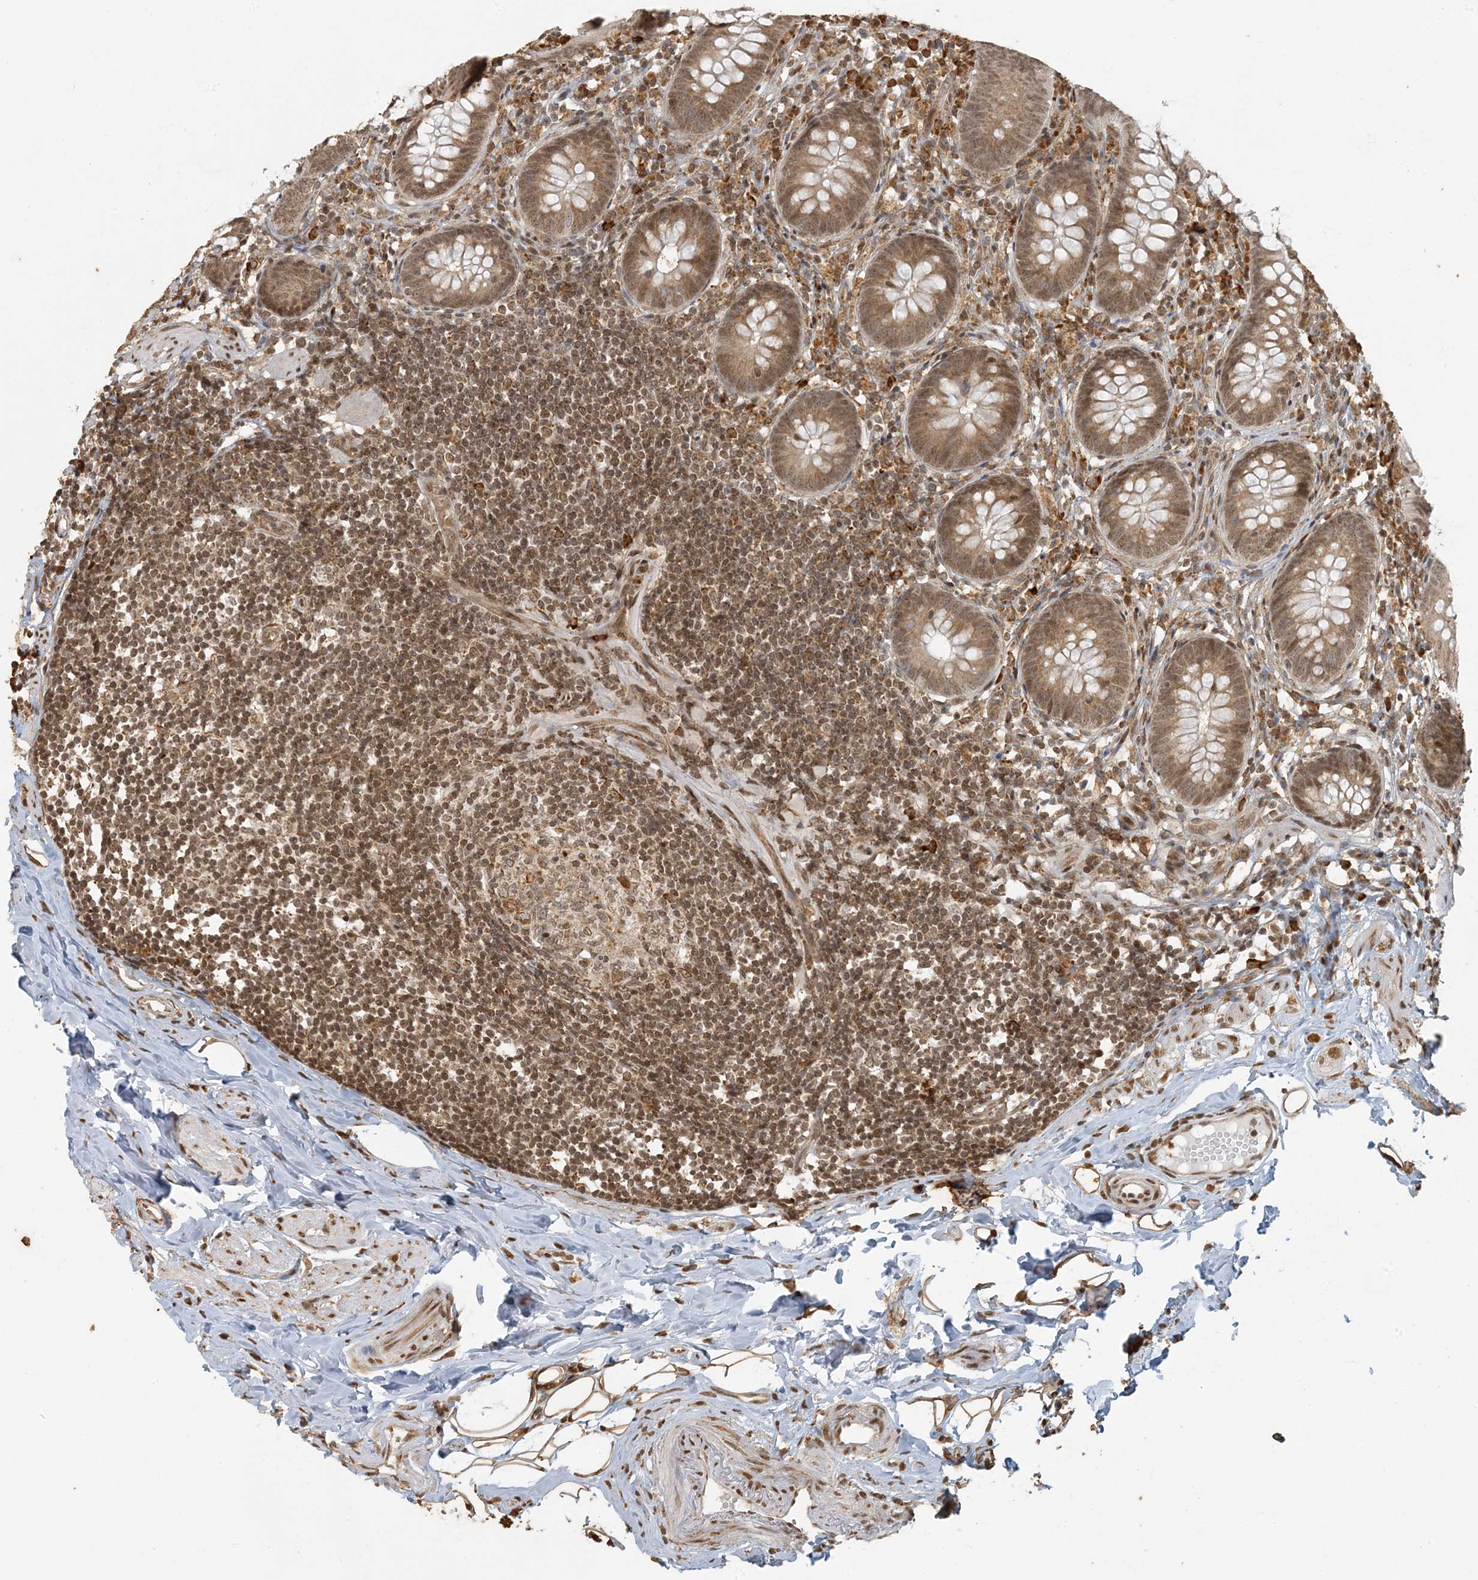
{"staining": {"intensity": "moderate", "quantity": ">75%", "location": "cytoplasmic/membranous,nuclear"}, "tissue": "appendix", "cell_type": "Glandular cells", "image_type": "normal", "snomed": [{"axis": "morphology", "description": "Normal tissue, NOS"}, {"axis": "topography", "description": "Appendix"}], "caption": "High-magnification brightfield microscopy of normal appendix stained with DAB (3,3'-diaminobenzidine) (brown) and counterstained with hematoxylin (blue). glandular cells exhibit moderate cytoplasmic/membranous,nuclear expression is present in about>75% of cells.", "gene": "AK9", "patient": {"sex": "female", "age": 62}}